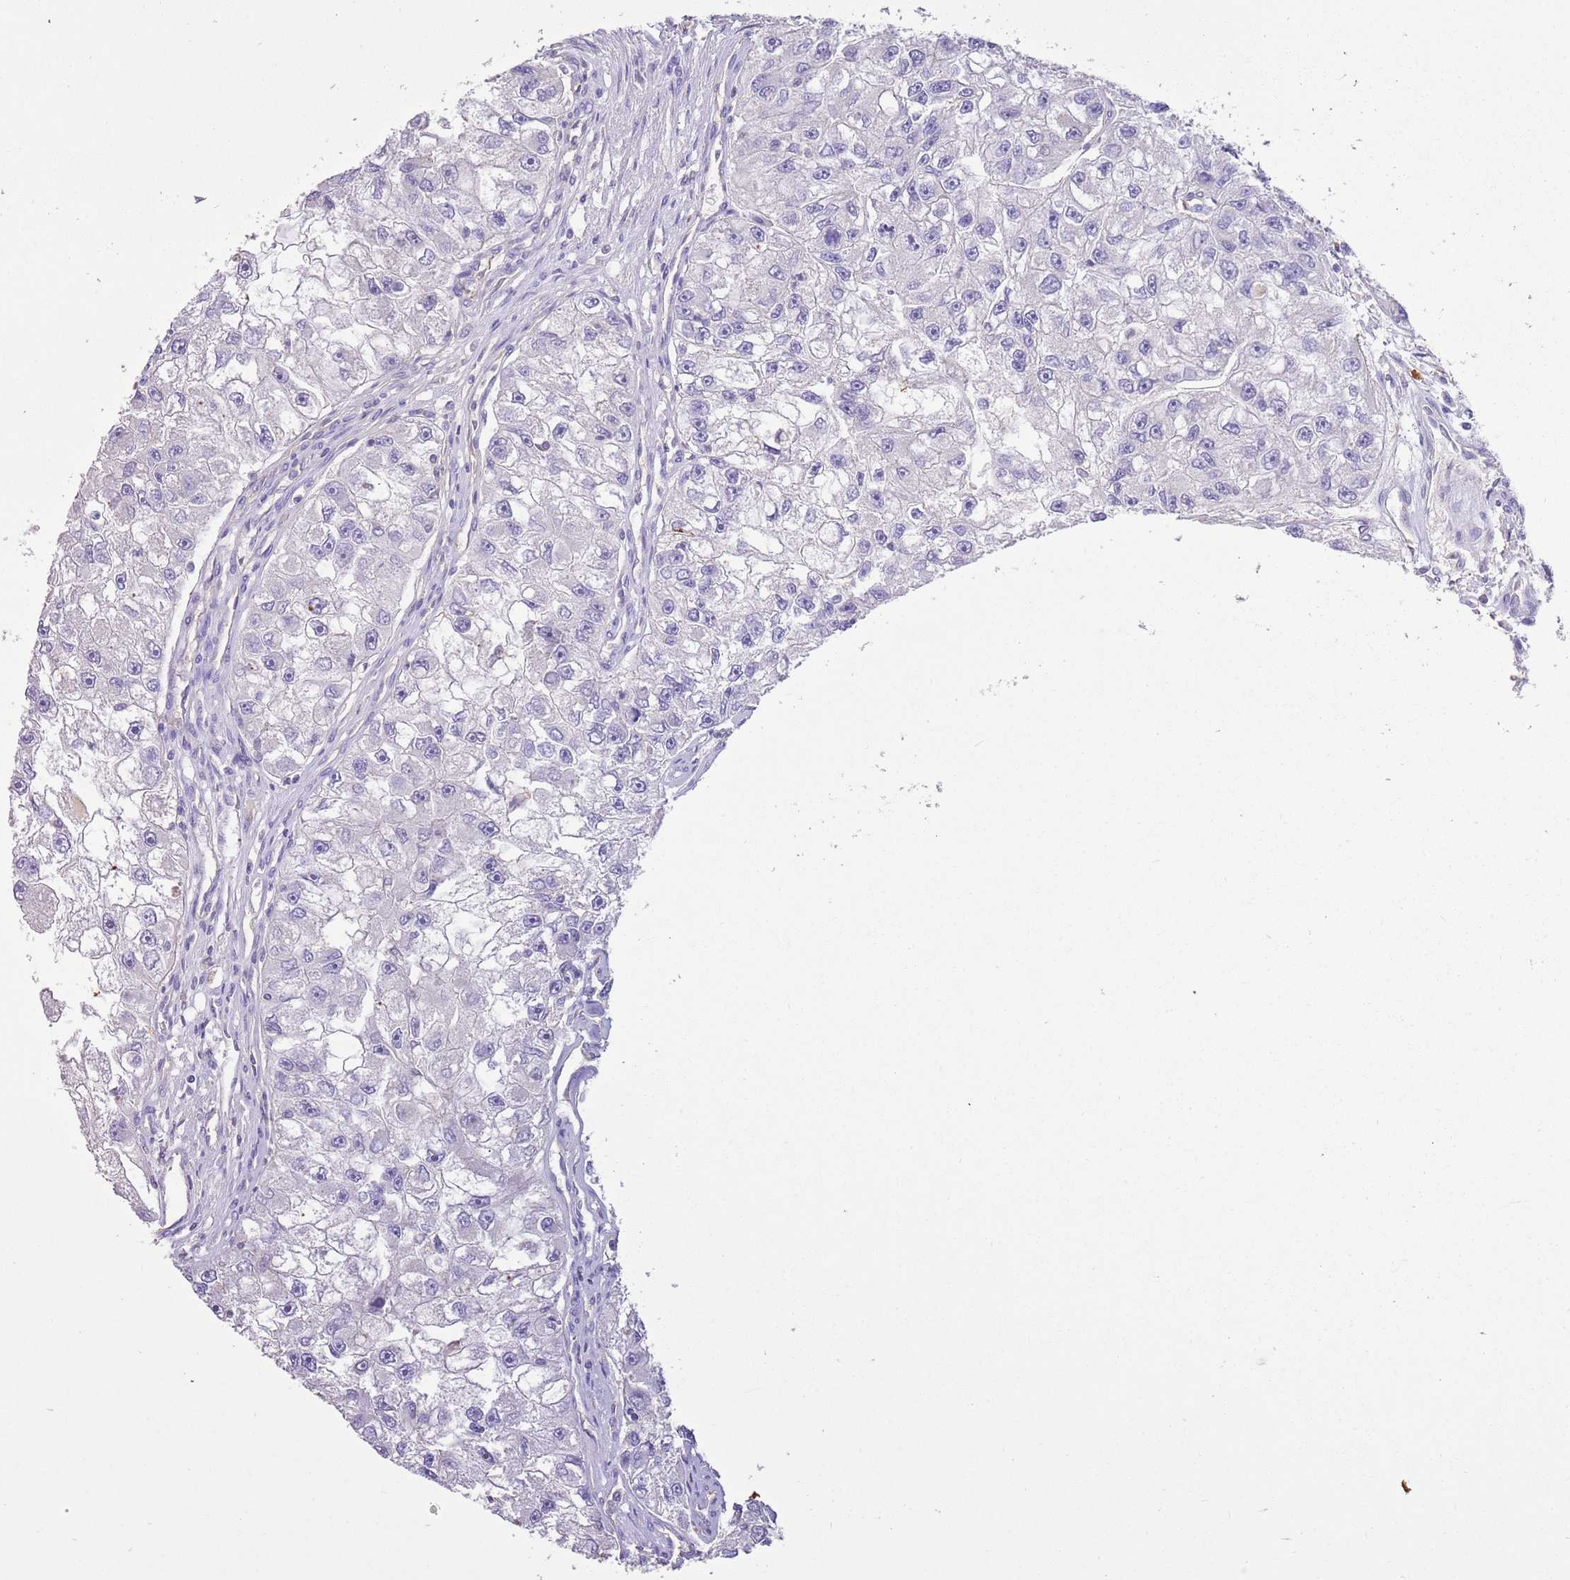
{"staining": {"intensity": "negative", "quantity": "none", "location": "none"}, "tissue": "renal cancer", "cell_type": "Tumor cells", "image_type": "cancer", "snomed": [{"axis": "morphology", "description": "Adenocarcinoma, NOS"}, {"axis": "topography", "description": "Kidney"}], "caption": "DAB immunohistochemical staining of human renal adenocarcinoma displays no significant expression in tumor cells.", "gene": "SFTPA1", "patient": {"sex": "male", "age": 63}}